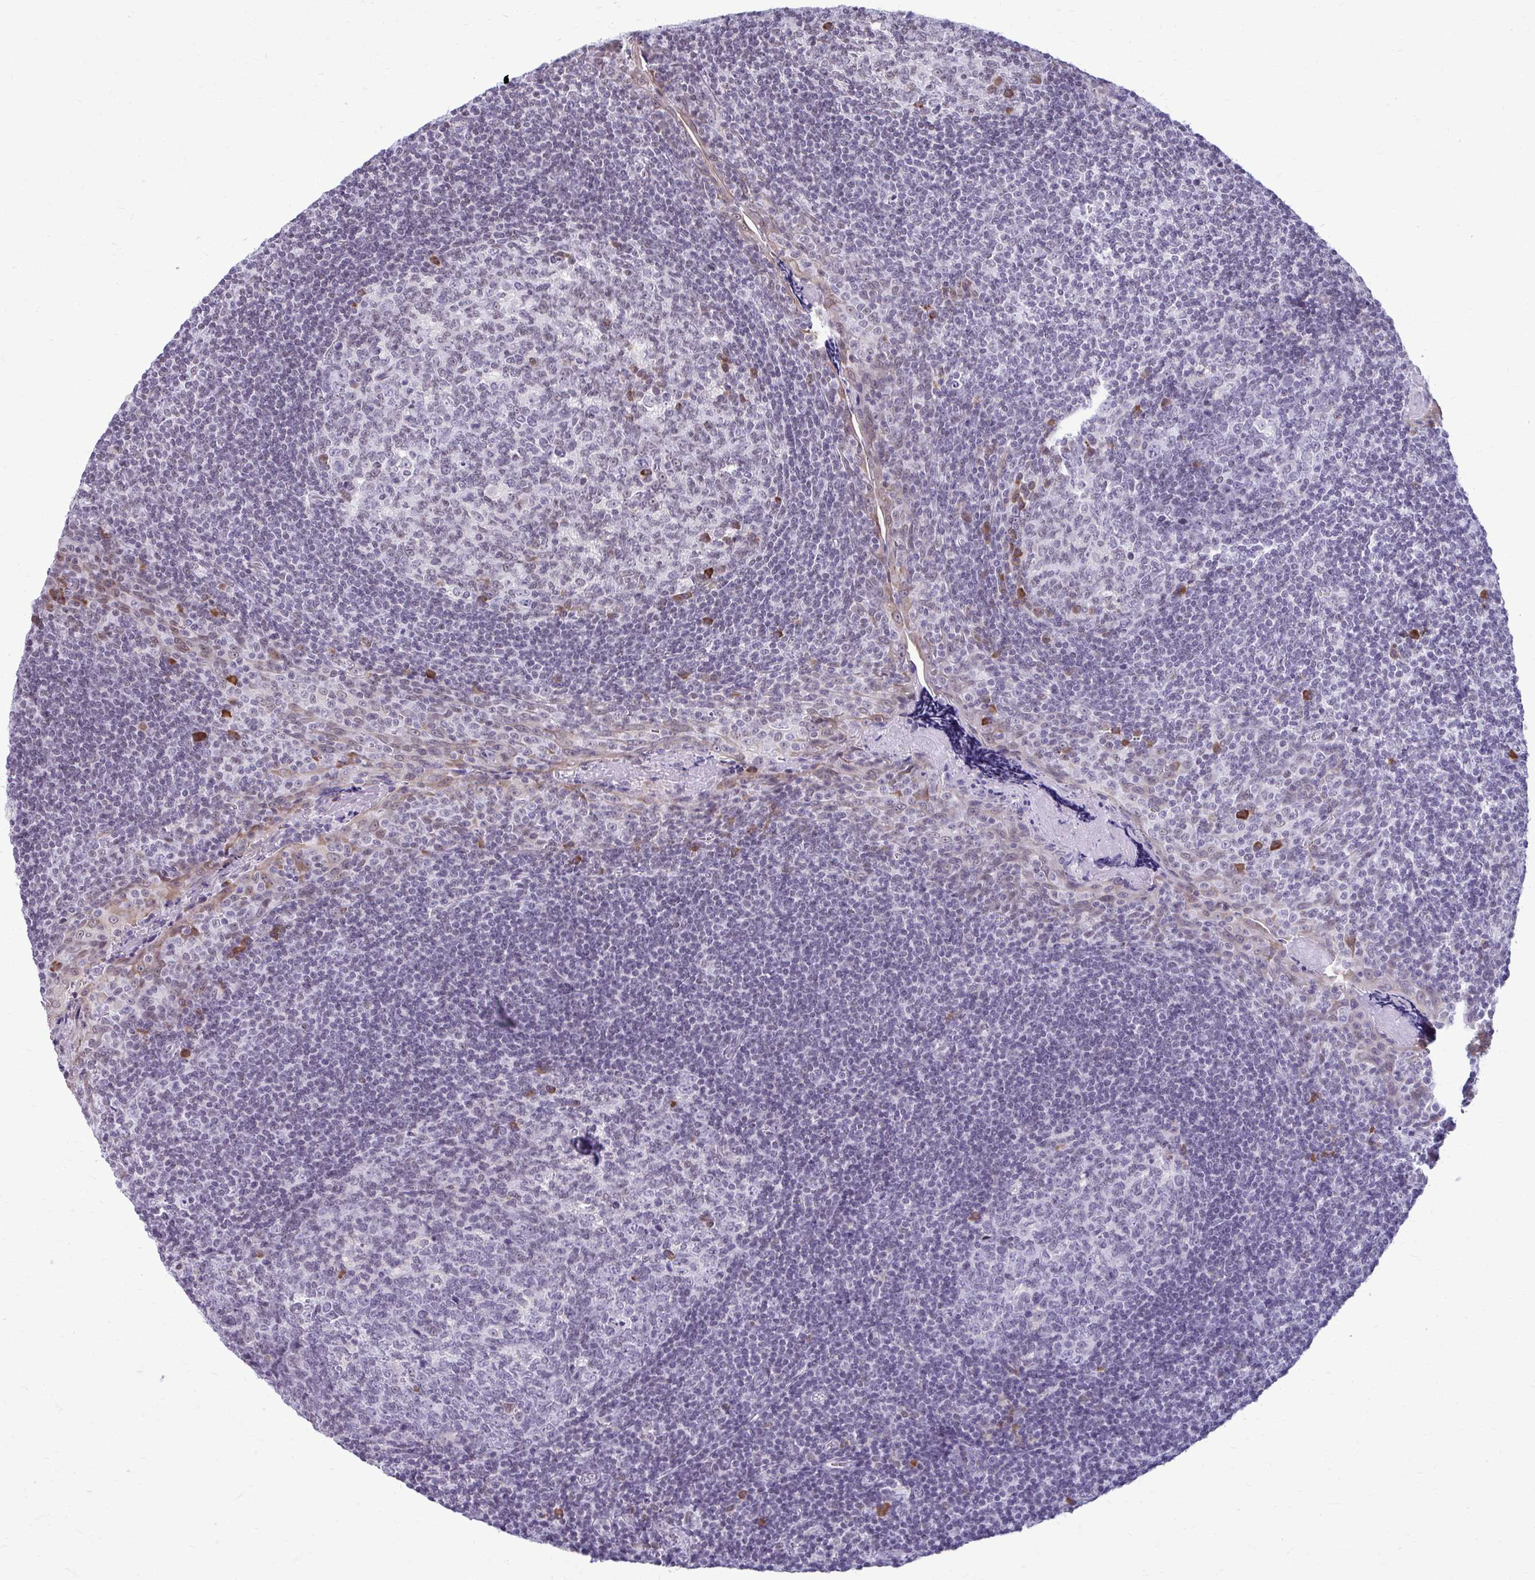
{"staining": {"intensity": "weak", "quantity": "<25%", "location": "nuclear"}, "tissue": "tonsil", "cell_type": "Germinal center cells", "image_type": "normal", "snomed": [{"axis": "morphology", "description": "Normal tissue, NOS"}, {"axis": "morphology", "description": "Inflammation, NOS"}, {"axis": "topography", "description": "Tonsil"}], "caption": "This is a photomicrograph of immunohistochemistry (IHC) staining of benign tonsil, which shows no expression in germinal center cells. Nuclei are stained in blue.", "gene": "PROSER1", "patient": {"sex": "female", "age": 31}}